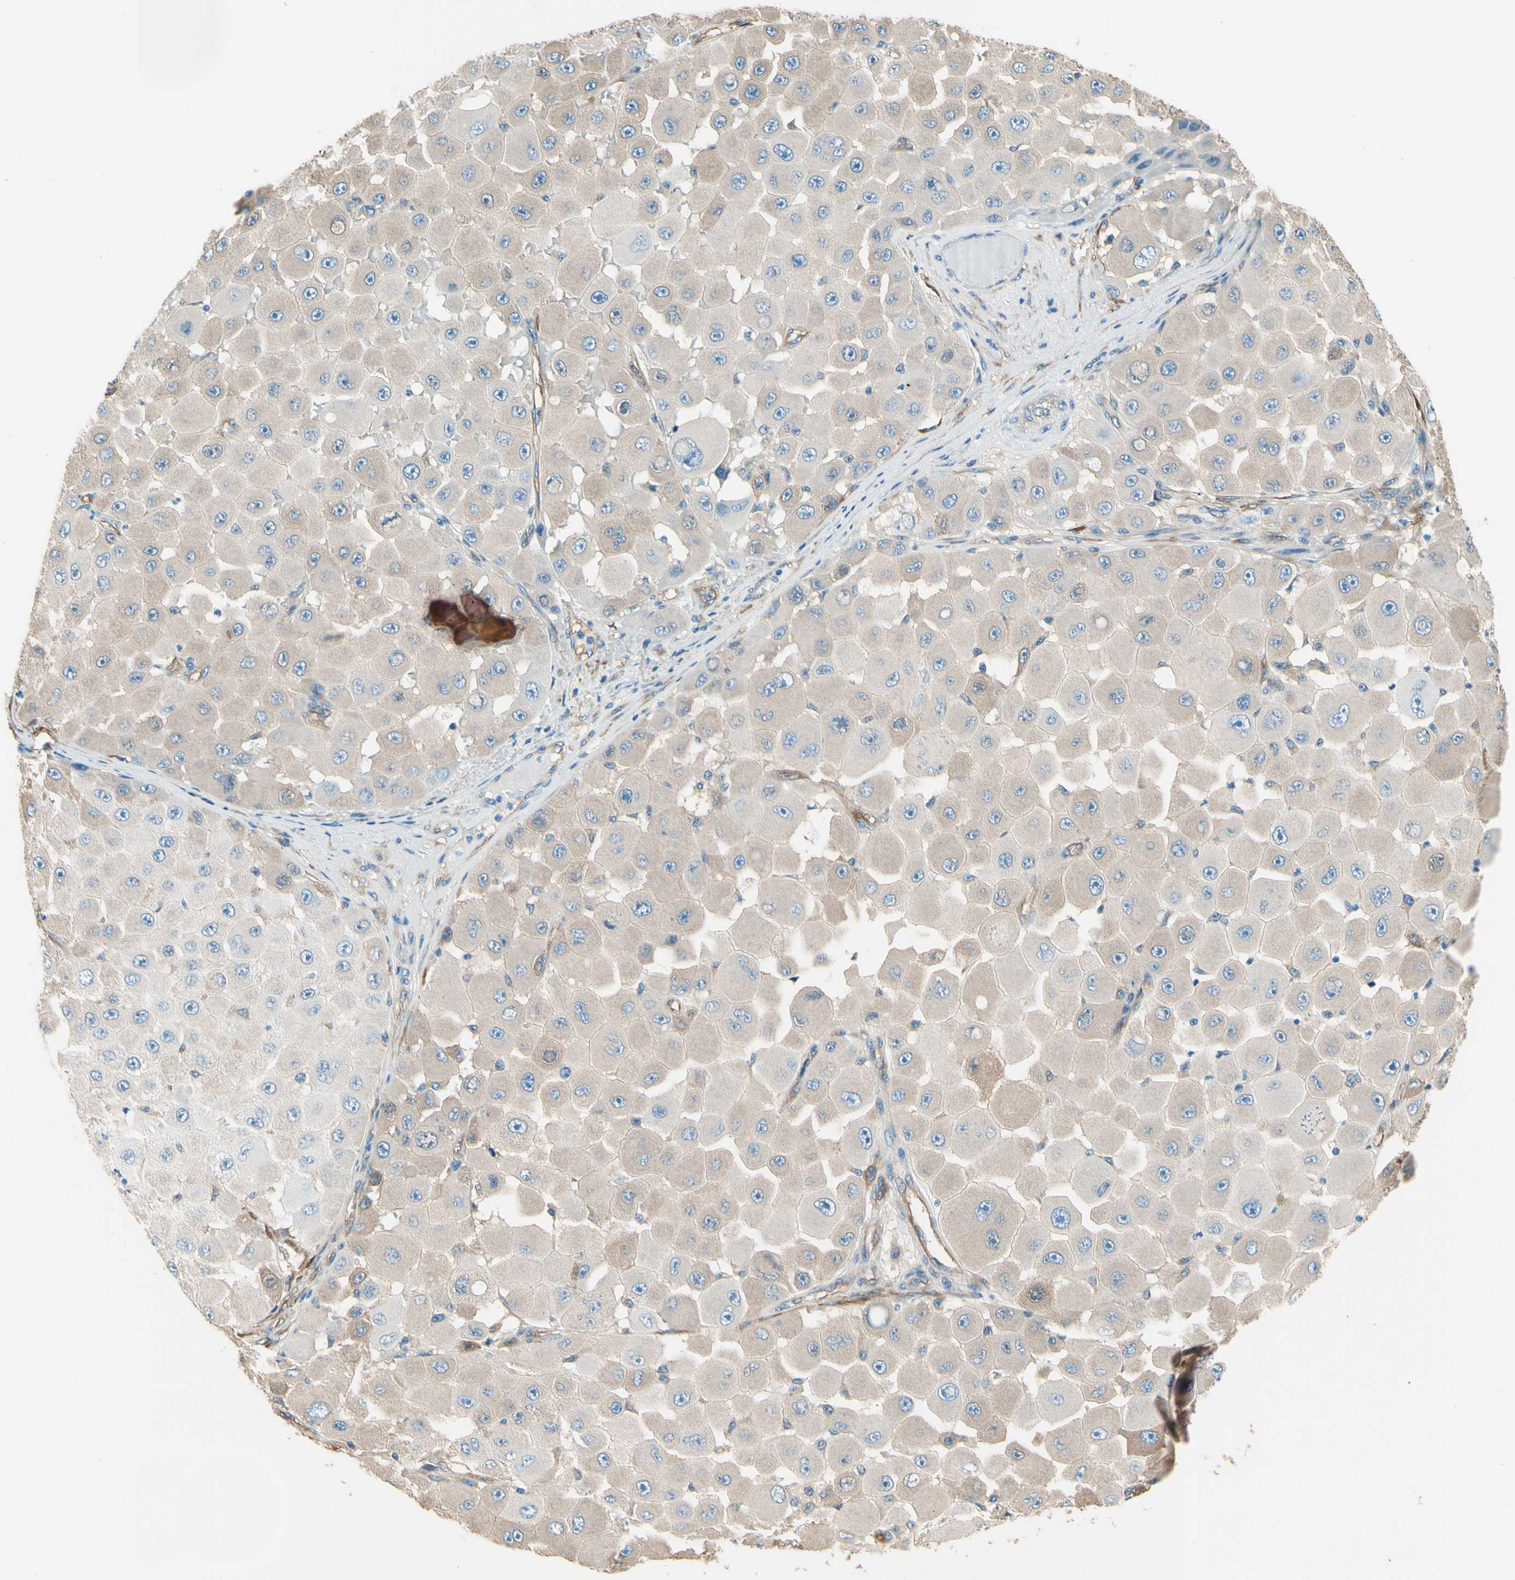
{"staining": {"intensity": "weak", "quantity": ">75%", "location": "cytoplasmic/membranous"}, "tissue": "melanoma", "cell_type": "Tumor cells", "image_type": "cancer", "snomed": [{"axis": "morphology", "description": "Malignant melanoma, NOS"}, {"axis": "topography", "description": "Skin"}], "caption": "Human malignant melanoma stained for a protein (brown) demonstrates weak cytoplasmic/membranous positive staining in about >75% of tumor cells.", "gene": "DPYSL3", "patient": {"sex": "female", "age": 81}}